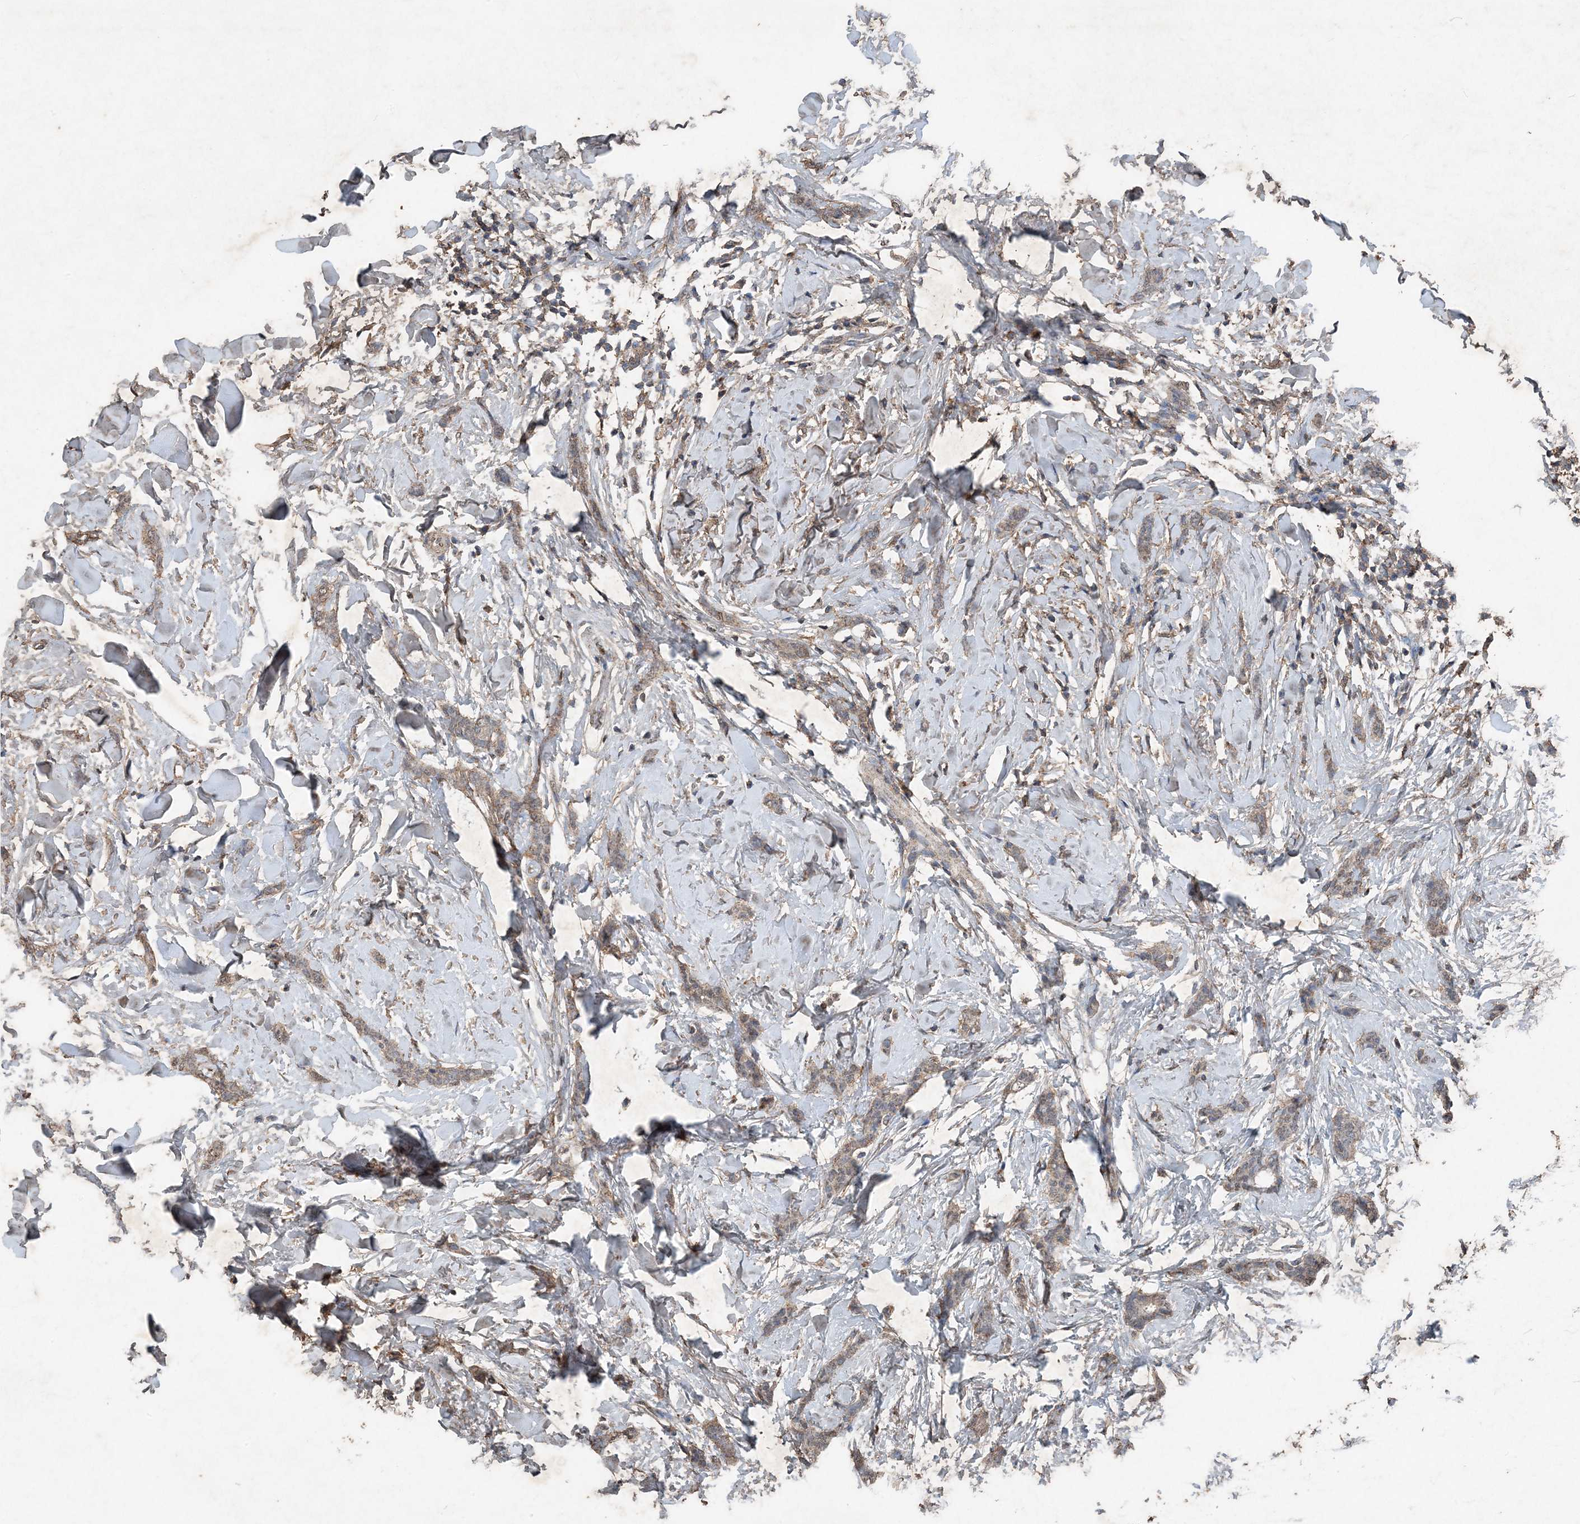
{"staining": {"intensity": "moderate", "quantity": ">75%", "location": "cytoplasmic/membranous"}, "tissue": "breast cancer", "cell_type": "Tumor cells", "image_type": "cancer", "snomed": [{"axis": "morphology", "description": "Lobular carcinoma"}, {"axis": "topography", "description": "Skin"}, {"axis": "topography", "description": "Breast"}], "caption": "DAB immunohistochemical staining of breast cancer (lobular carcinoma) reveals moderate cytoplasmic/membranous protein staining in about >75% of tumor cells.", "gene": "FCN3", "patient": {"sex": "female", "age": 46}}